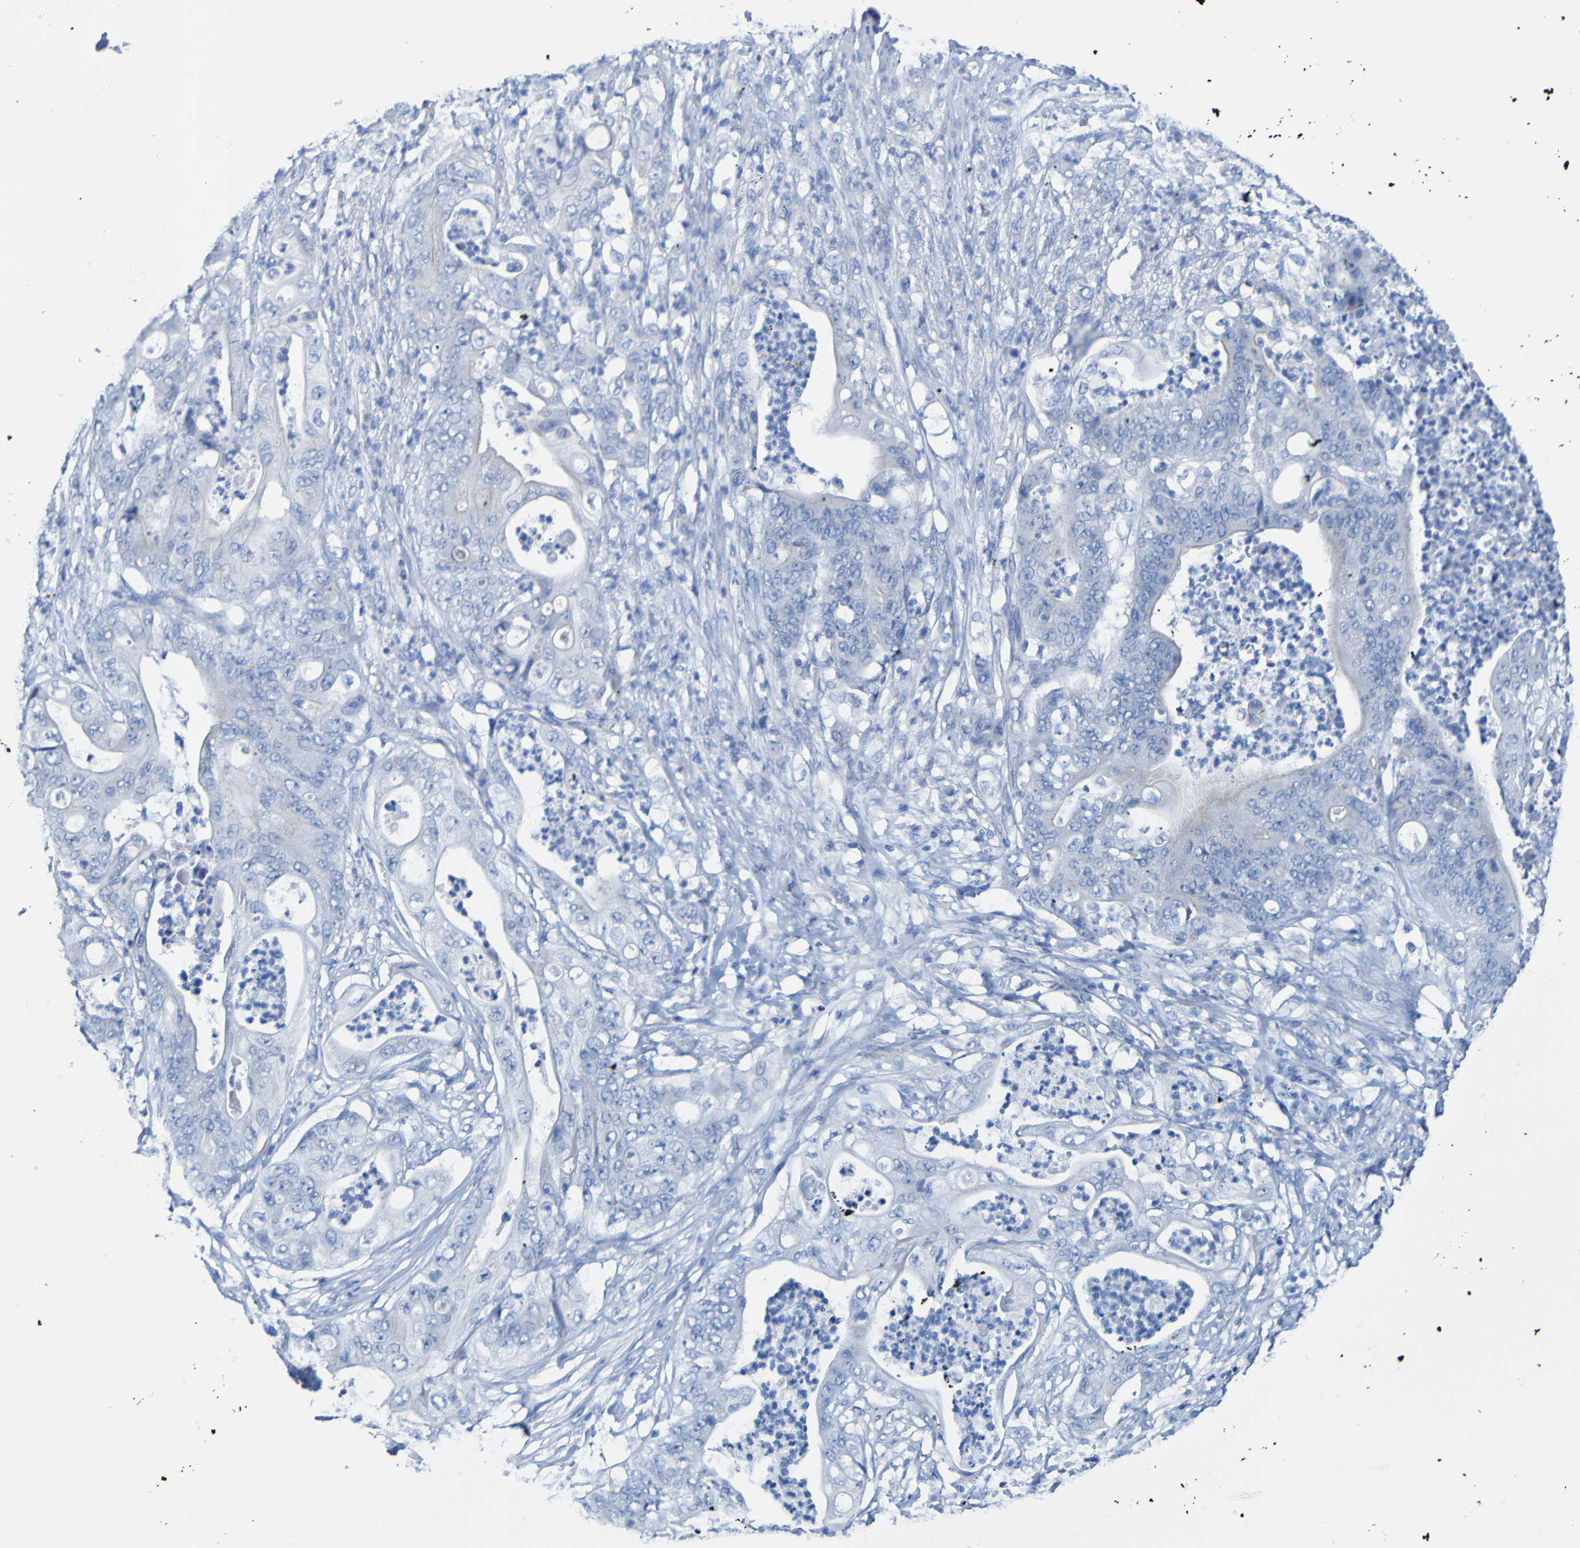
{"staining": {"intensity": "negative", "quantity": "none", "location": "none"}, "tissue": "stomach cancer", "cell_type": "Tumor cells", "image_type": "cancer", "snomed": [{"axis": "morphology", "description": "Adenocarcinoma, NOS"}, {"axis": "topography", "description": "Stomach"}], "caption": "The image exhibits no significant staining in tumor cells of stomach cancer (adenocarcinoma). Brightfield microscopy of immunohistochemistry (IHC) stained with DAB (3,3'-diaminobenzidine) (brown) and hematoxylin (blue), captured at high magnification.", "gene": "ACMSD", "patient": {"sex": "female", "age": 73}}